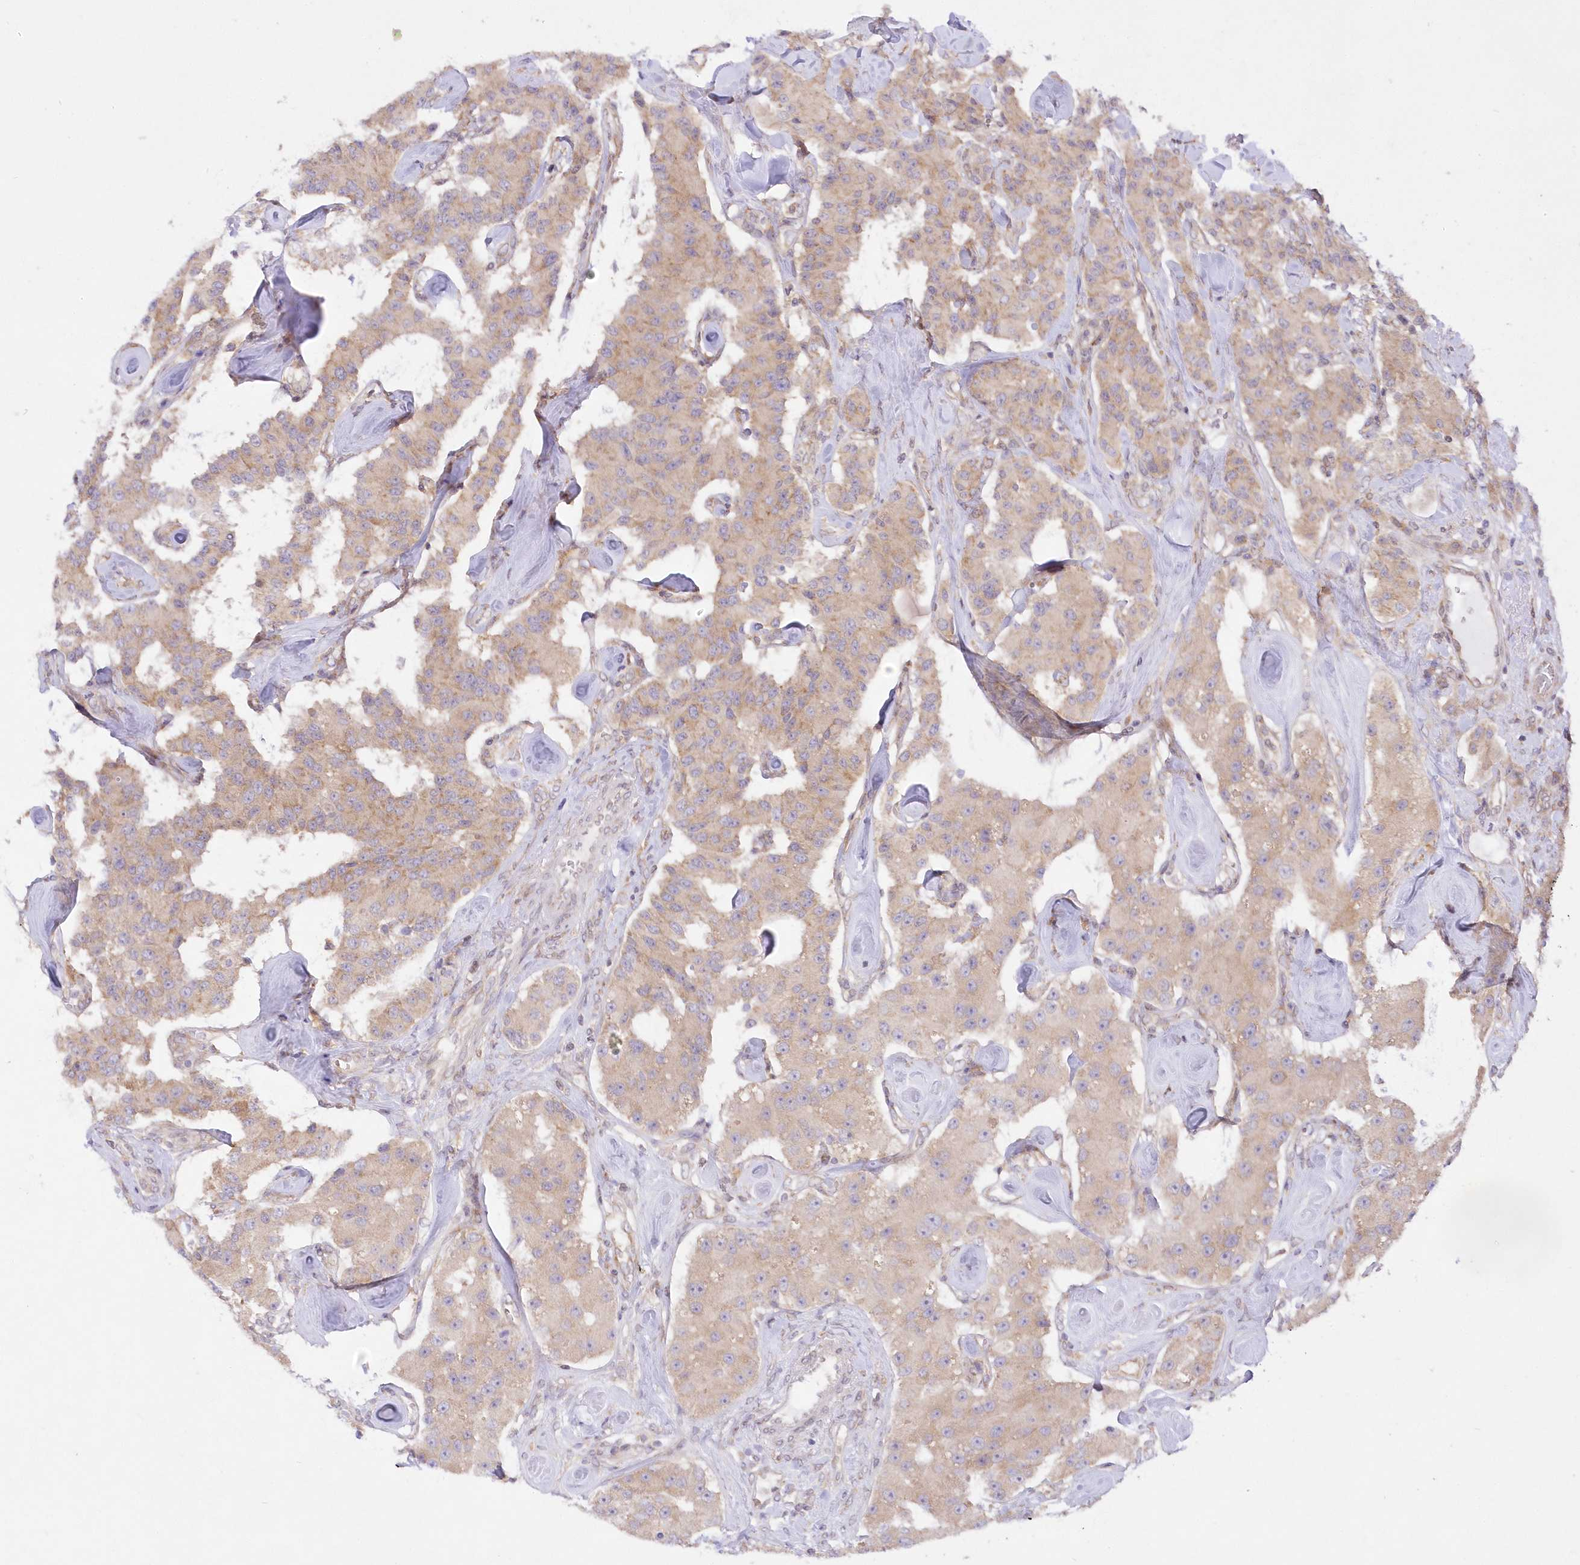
{"staining": {"intensity": "weak", "quantity": "25%-75%", "location": "cytoplasmic/membranous"}, "tissue": "carcinoid", "cell_type": "Tumor cells", "image_type": "cancer", "snomed": [{"axis": "morphology", "description": "Carcinoid, malignant, NOS"}, {"axis": "topography", "description": "Pancreas"}], "caption": "Immunohistochemistry histopathology image of malignant carcinoid stained for a protein (brown), which reveals low levels of weak cytoplasmic/membranous expression in approximately 25%-75% of tumor cells.", "gene": "RNPEP", "patient": {"sex": "male", "age": 41}}